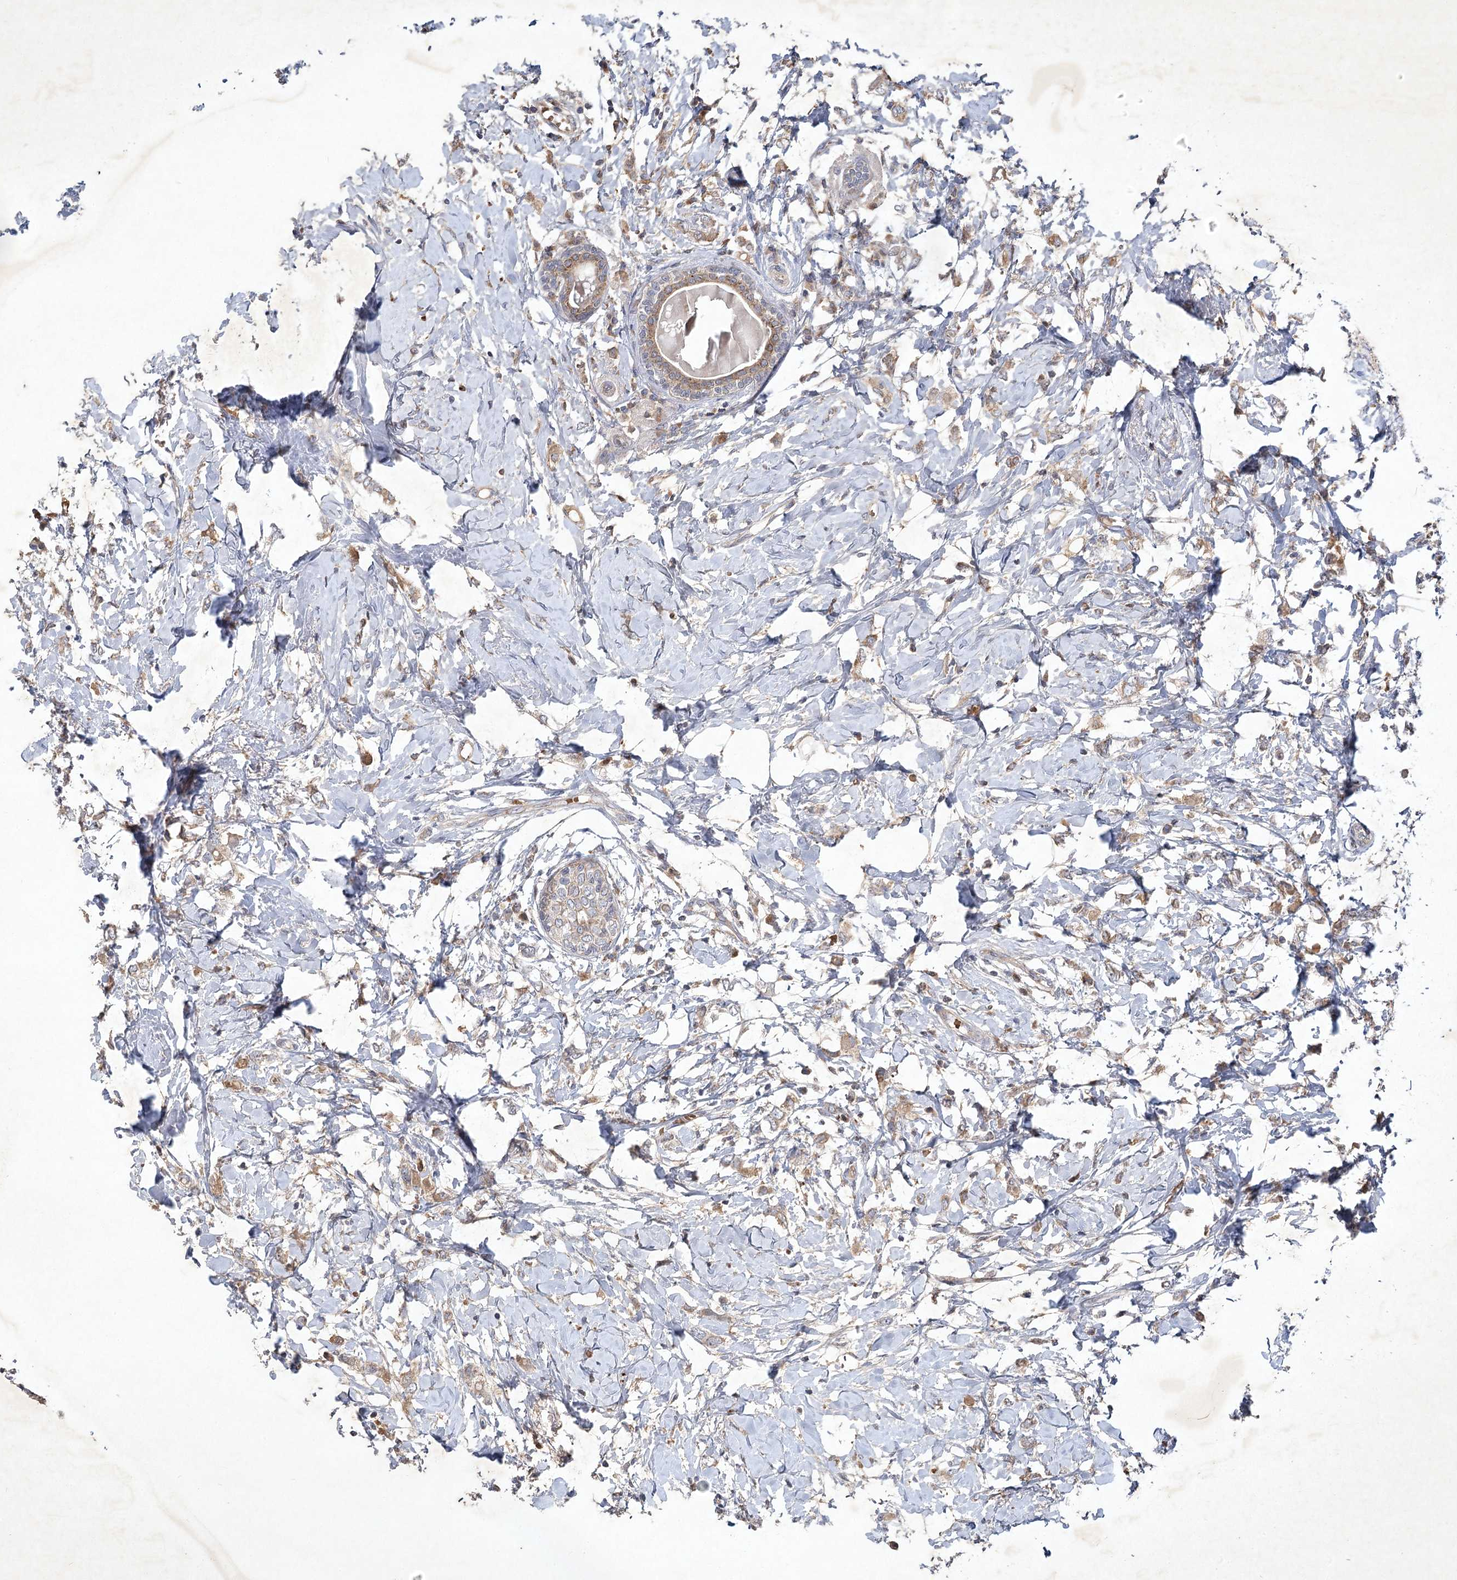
{"staining": {"intensity": "weak", "quantity": ">75%", "location": "cytoplasmic/membranous"}, "tissue": "breast cancer", "cell_type": "Tumor cells", "image_type": "cancer", "snomed": [{"axis": "morphology", "description": "Normal tissue, NOS"}, {"axis": "morphology", "description": "Lobular carcinoma"}, {"axis": "topography", "description": "Breast"}], "caption": "Breast cancer (lobular carcinoma) stained for a protein (brown) displays weak cytoplasmic/membranous positive expression in about >75% of tumor cells.", "gene": "PYROXD2", "patient": {"sex": "female", "age": 47}}